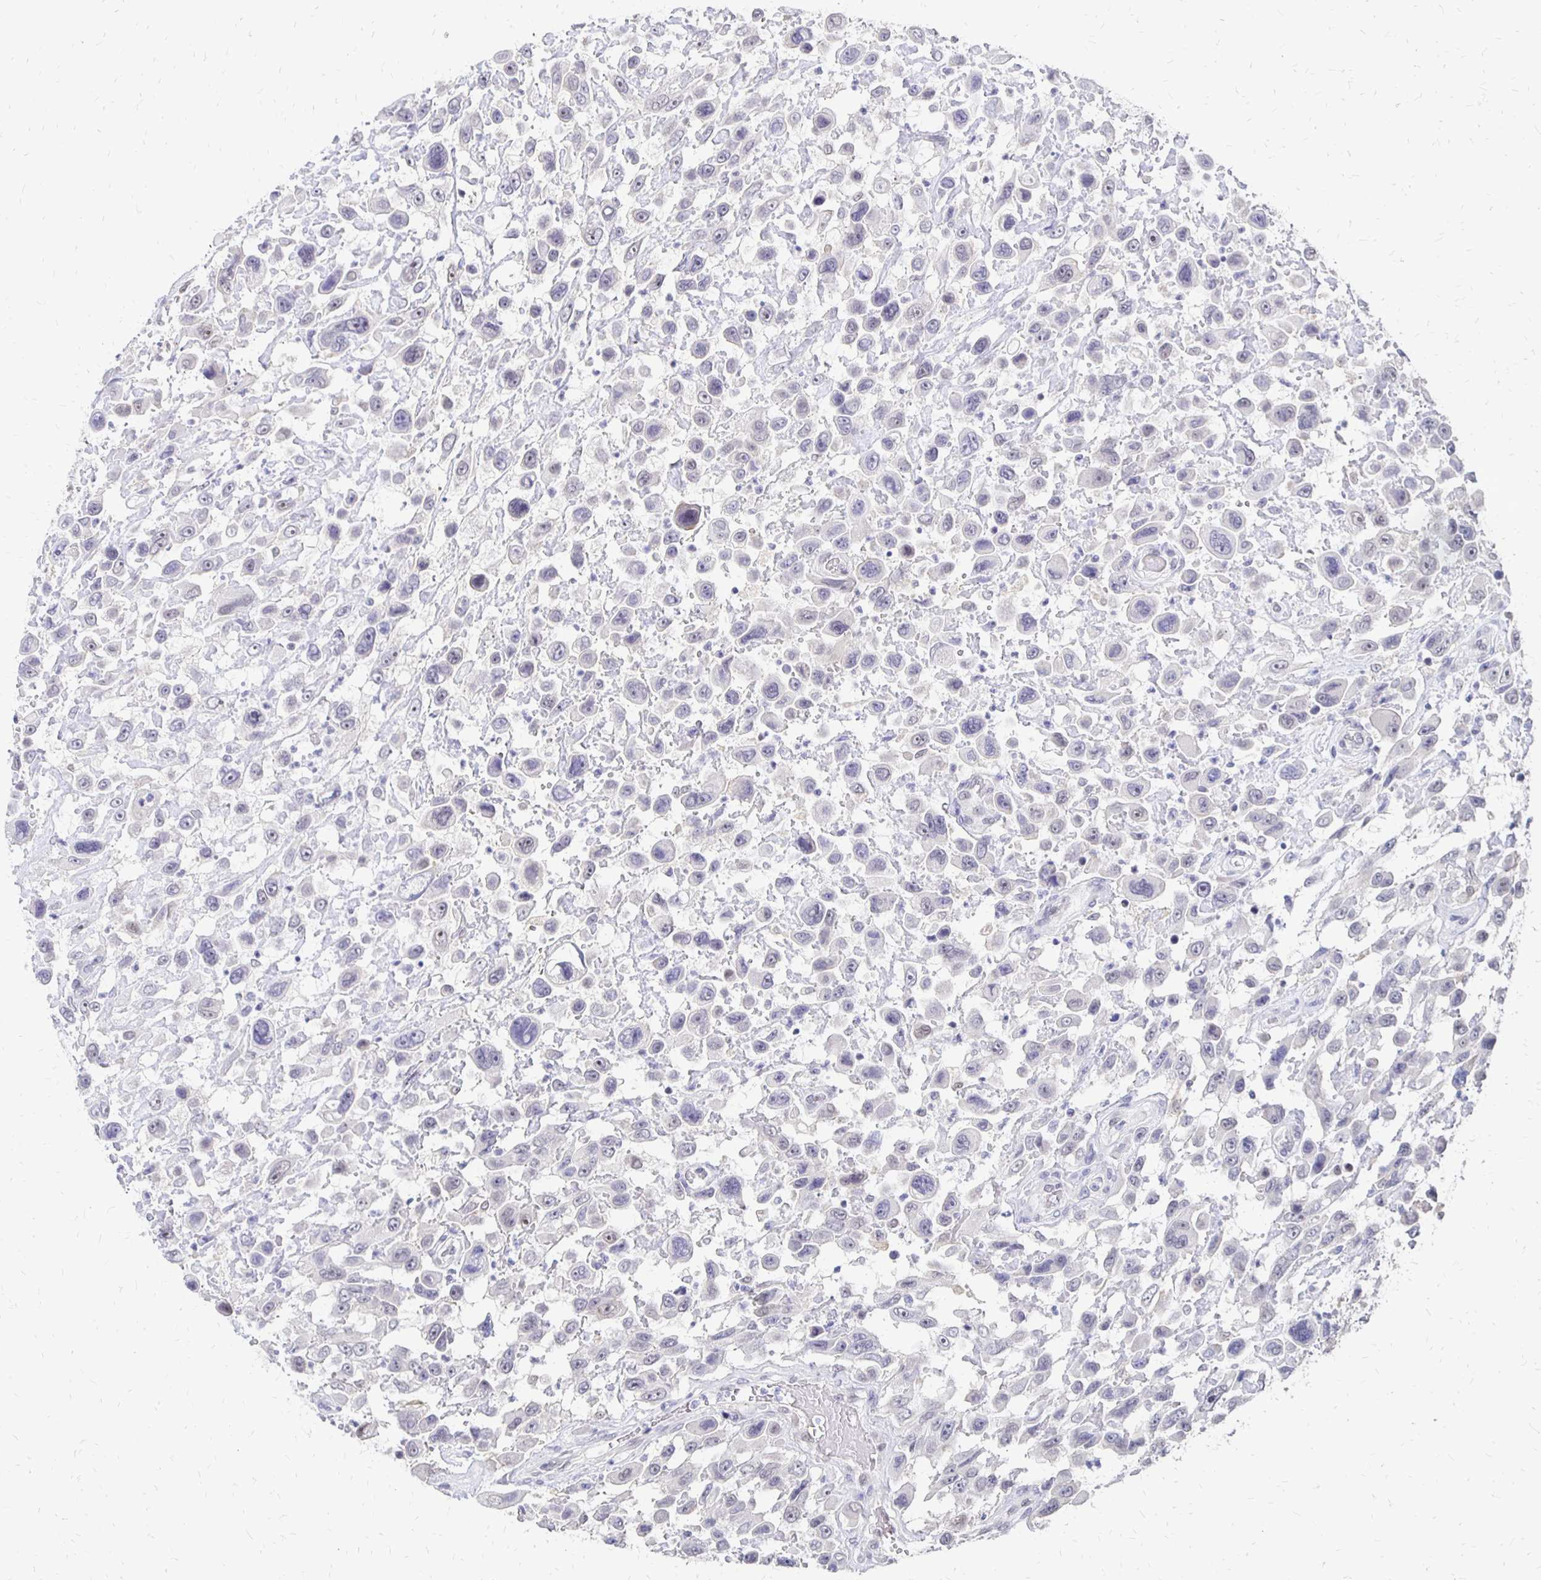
{"staining": {"intensity": "weak", "quantity": "<25%", "location": "nuclear"}, "tissue": "urothelial cancer", "cell_type": "Tumor cells", "image_type": "cancer", "snomed": [{"axis": "morphology", "description": "Urothelial carcinoma, High grade"}, {"axis": "topography", "description": "Urinary bladder"}], "caption": "DAB immunohistochemical staining of urothelial cancer exhibits no significant positivity in tumor cells.", "gene": "ATOSB", "patient": {"sex": "male", "age": 53}}